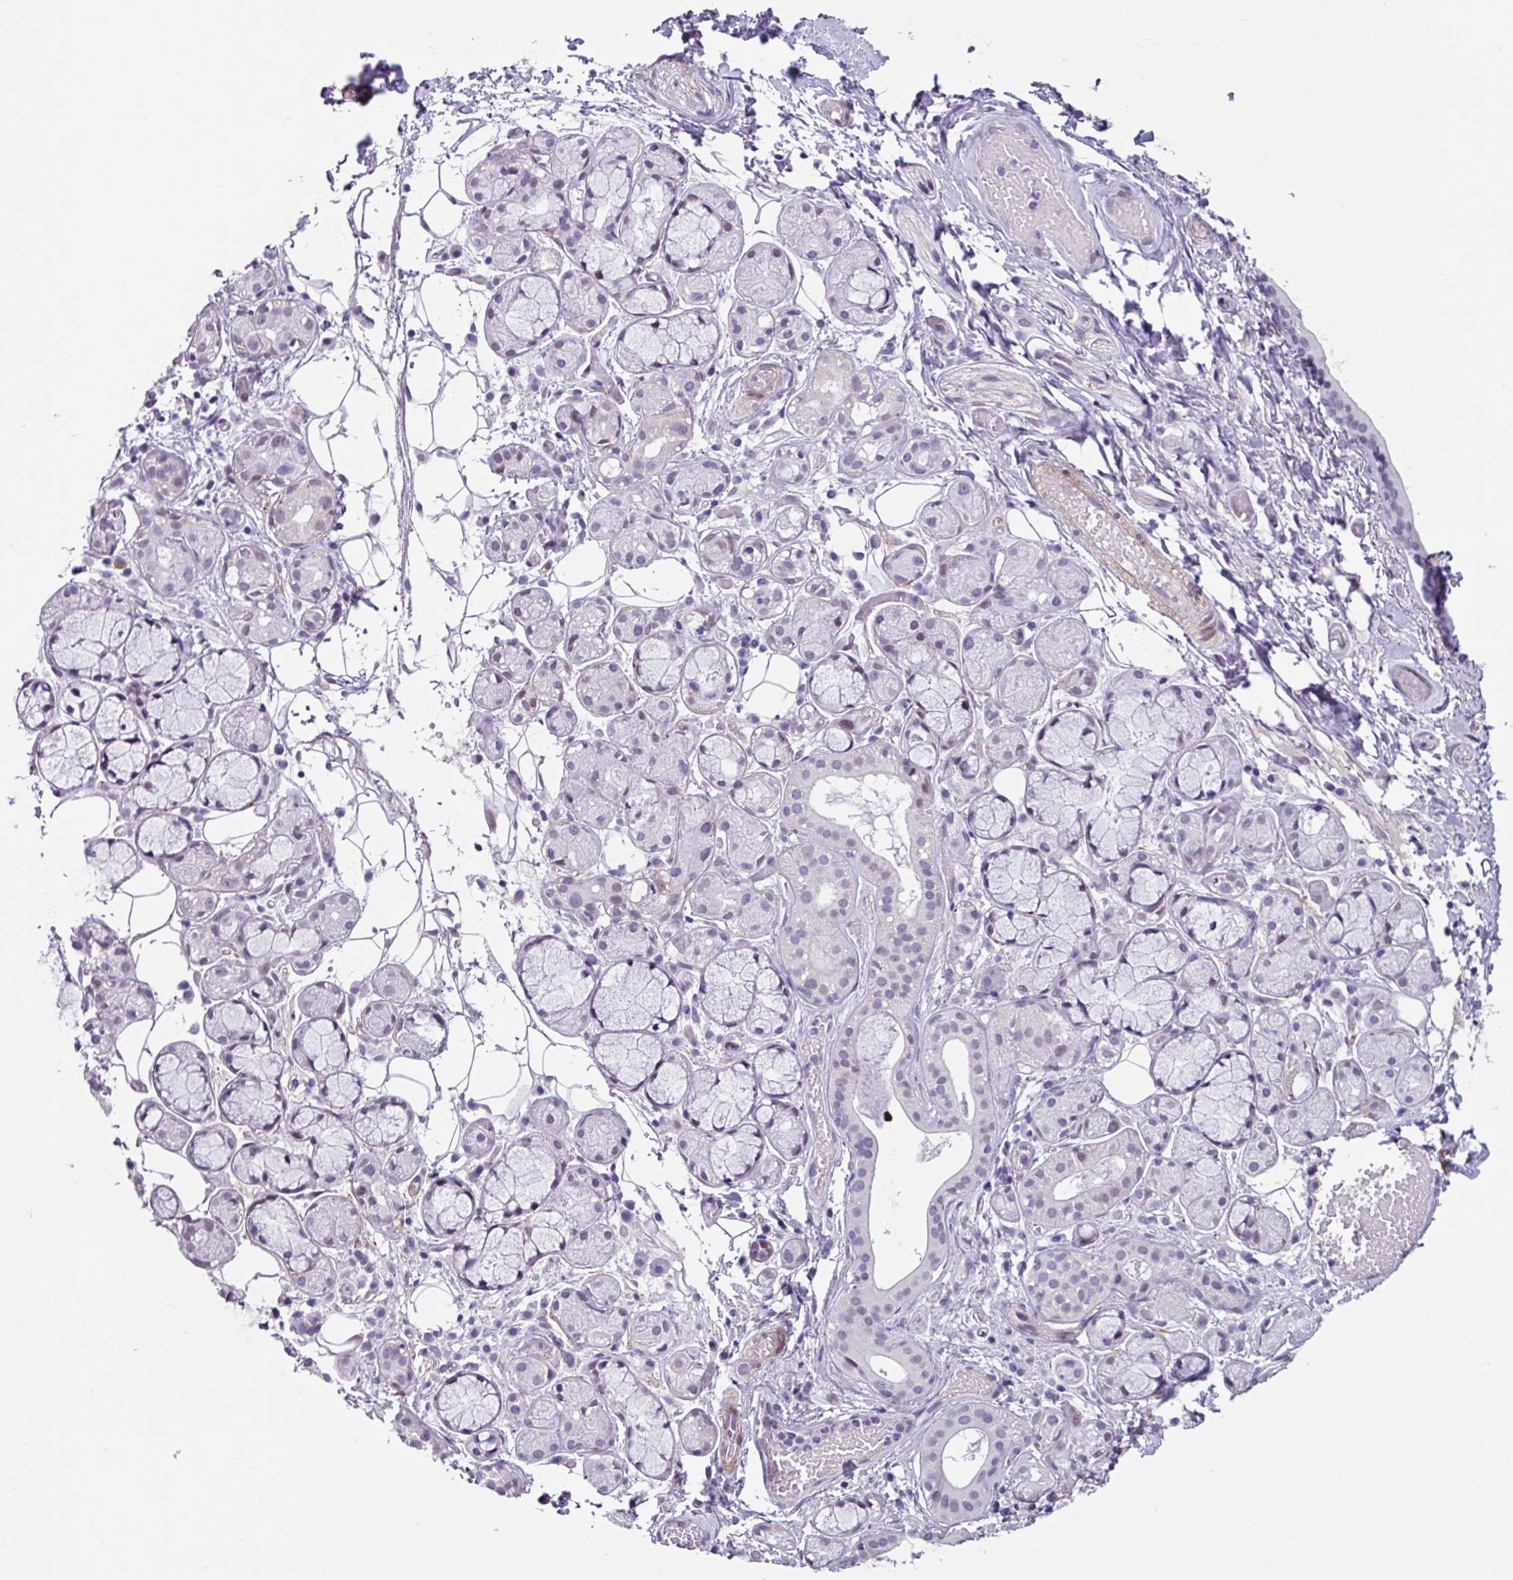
{"staining": {"intensity": "negative", "quantity": "none", "location": "none"}, "tissue": "salivary gland", "cell_type": "Glandular cells", "image_type": "normal", "snomed": [{"axis": "morphology", "description": "Normal tissue, NOS"}, {"axis": "topography", "description": "Salivary gland"}], "caption": "An immunohistochemistry (IHC) histopathology image of unremarkable salivary gland is shown. There is no staining in glandular cells of salivary gland. (Stains: DAB immunohistochemistry (IHC) with hematoxylin counter stain, Microscopy: brightfield microscopy at high magnification).", "gene": "OTX1", "patient": {"sex": "male", "age": 82}}